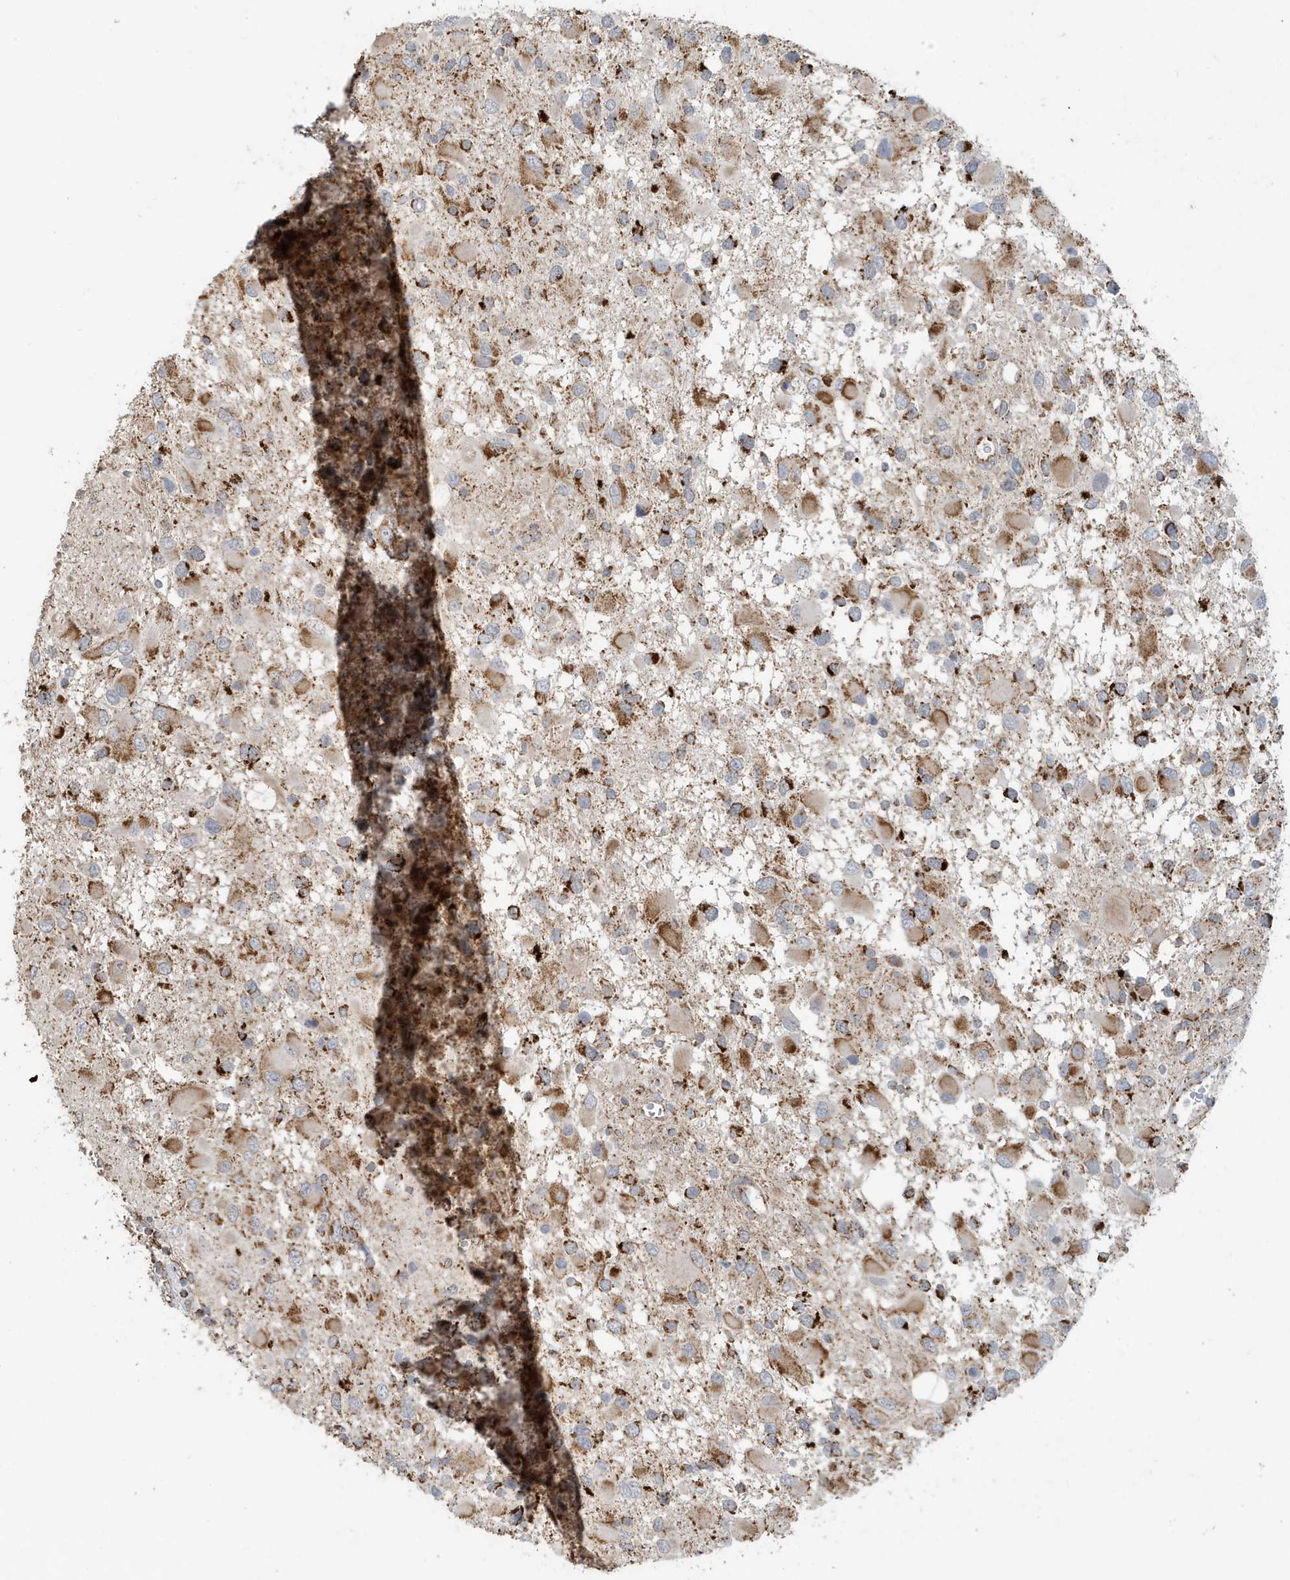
{"staining": {"intensity": "moderate", "quantity": ">75%", "location": "cytoplasmic/membranous"}, "tissue": "glioma", "cell_type": "Tumor cells", "image_type": "cancer", "snomed": [{"axis": "morphology", "description": "Glioma, malignant, High grade"}, {"axis": "topography", "description": "Brain"}], "caption": "Immunohistochemistry (IHC) (DAB) staining of human malignant high-grade glioma shows moderate cytoplasmic/membranous protein staining in approximately >75% of tumor cells. (DAB = brown stain, brightfield microscopy at high magnification).", "gene": "MAN1A1", "patient": {"sex": "male", "age": 53}}